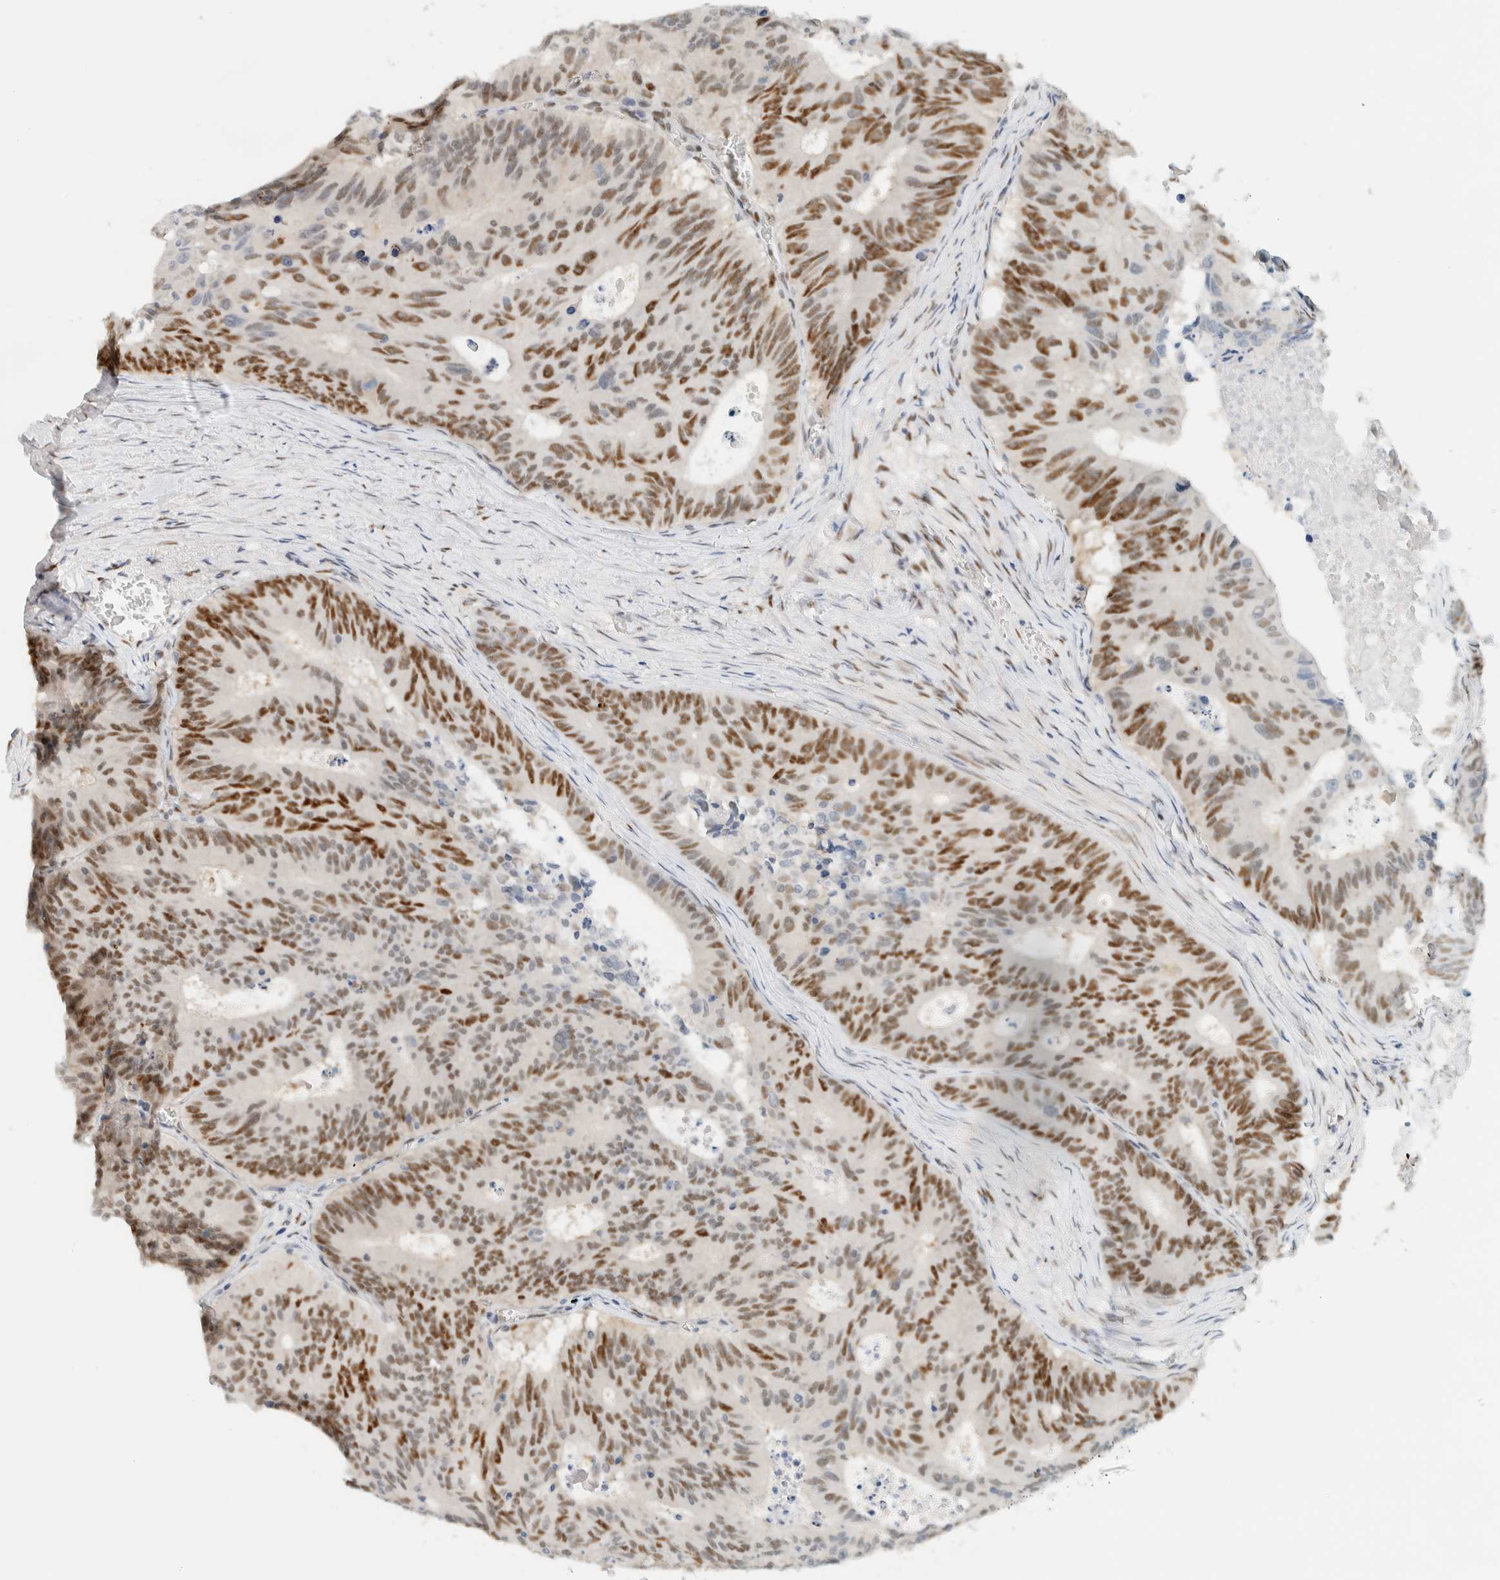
{"staining": {"intensity": "strong", "quantity": "25%-75%", "location": "nuclear"}, "tissue": "colorectal cancer", "cell_type": "Tumor cells", "image_type": "cancer", "snomed": [{"axis": "morphology", "description": "Adenocarcinoma, NOS"}, {"axis": "topography", "description": "Colon"}], "caption": "The micrograph demonstrates staining of colorectal adenocarcinoma, revealing strong nuclear protein positivity (brown color) within tumor cells.", "gene": "ZNF683", "patient": {"sex": "male", "age": 87}}